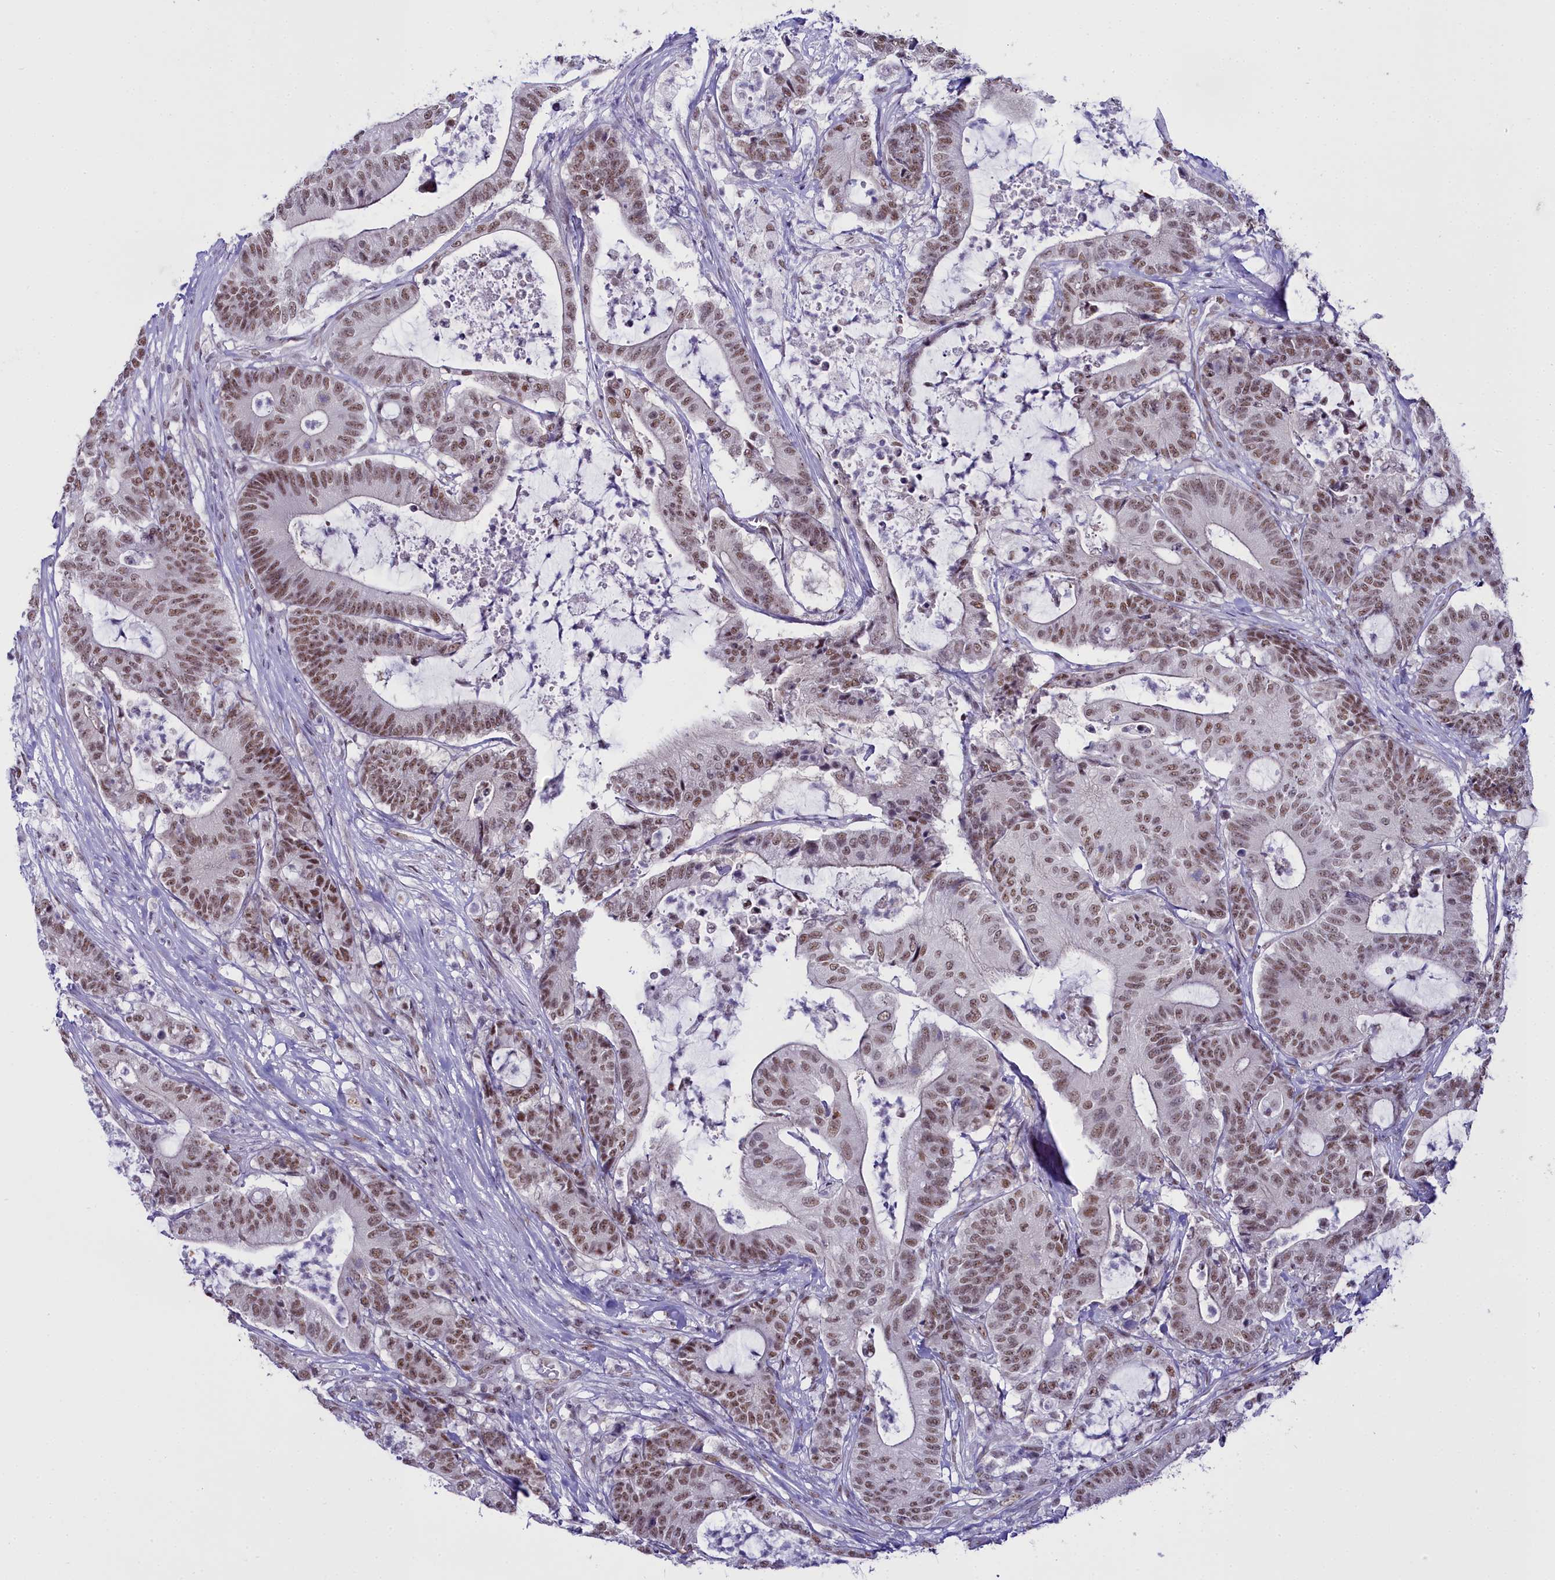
{"staining": {"intensity": "moderate", "quantity": ">75%", "location": "nuclear"}, "tissue": "colorectal cancer", "cell_type": "Tumor cells", "image_type": "cancer", "snomed": [{"axis": "morphology", "description": "Adenocarcinoma, NOS"}, {"axis": "topography", "description": "Colon"}], "caption": "The image demonstrates staining of colorectal cancer (adenocarcinoma), revealing moderate nuclear protein expression (brown color) within tumor cells.", "gene": "RBM12", "patient": {"sex": "female", "age": 84}}